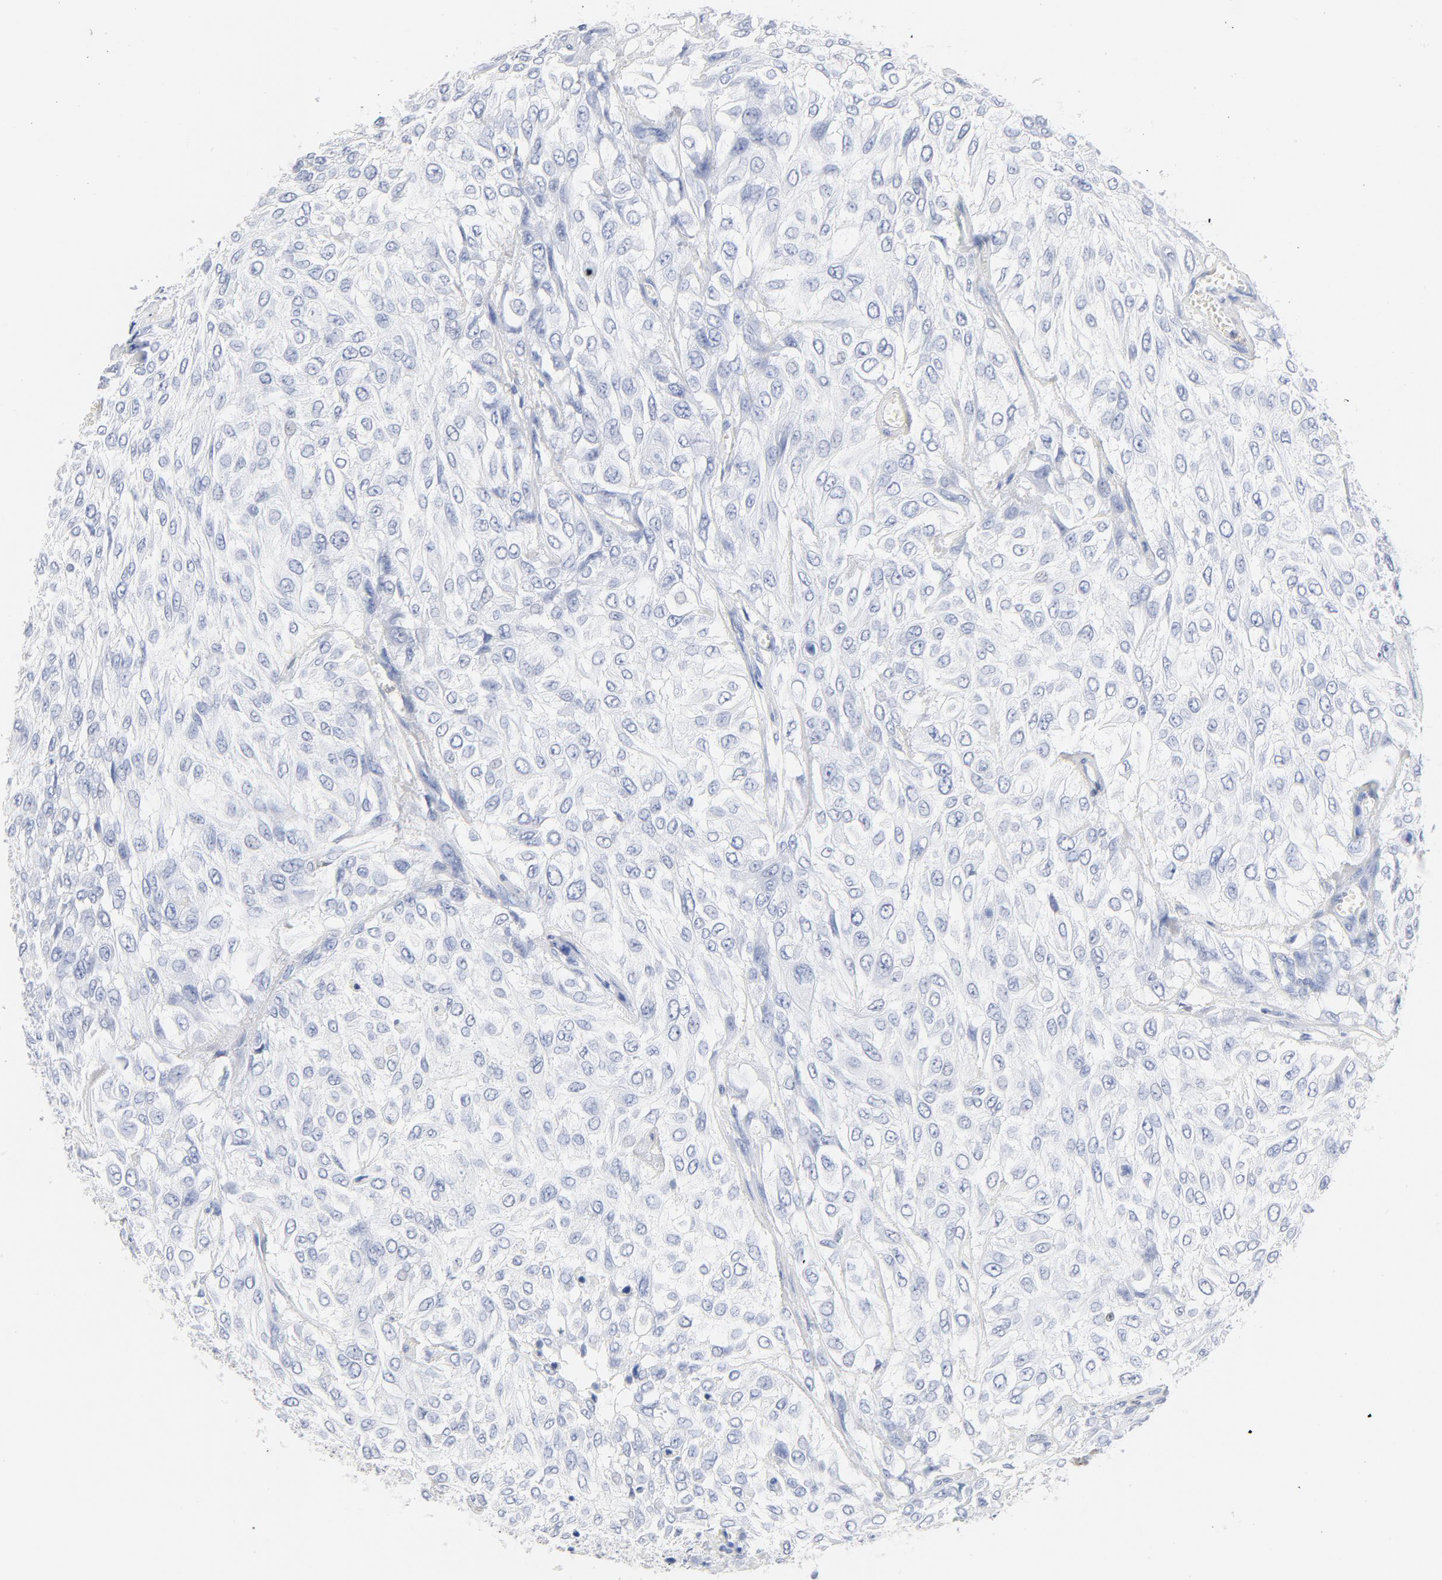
{"staining": {"intensity": "negative", "quantity": "none", "location": "none"}, "tissue": "urothelial cancer", "cell_type": "Tumor cells", "image_type": "cancer", "snomed": [{"axis": "morphology", "description": "Urothelial carcinoma, High grade"}, {"axis": "topography", "description": "Urinary bladder"}], "caption": "The micrograph exhibits no significant positivity in tumor cells of urothelial cancer.", "gene": "CDKN1B", "patient": {"sex": "male", "age": 57}}